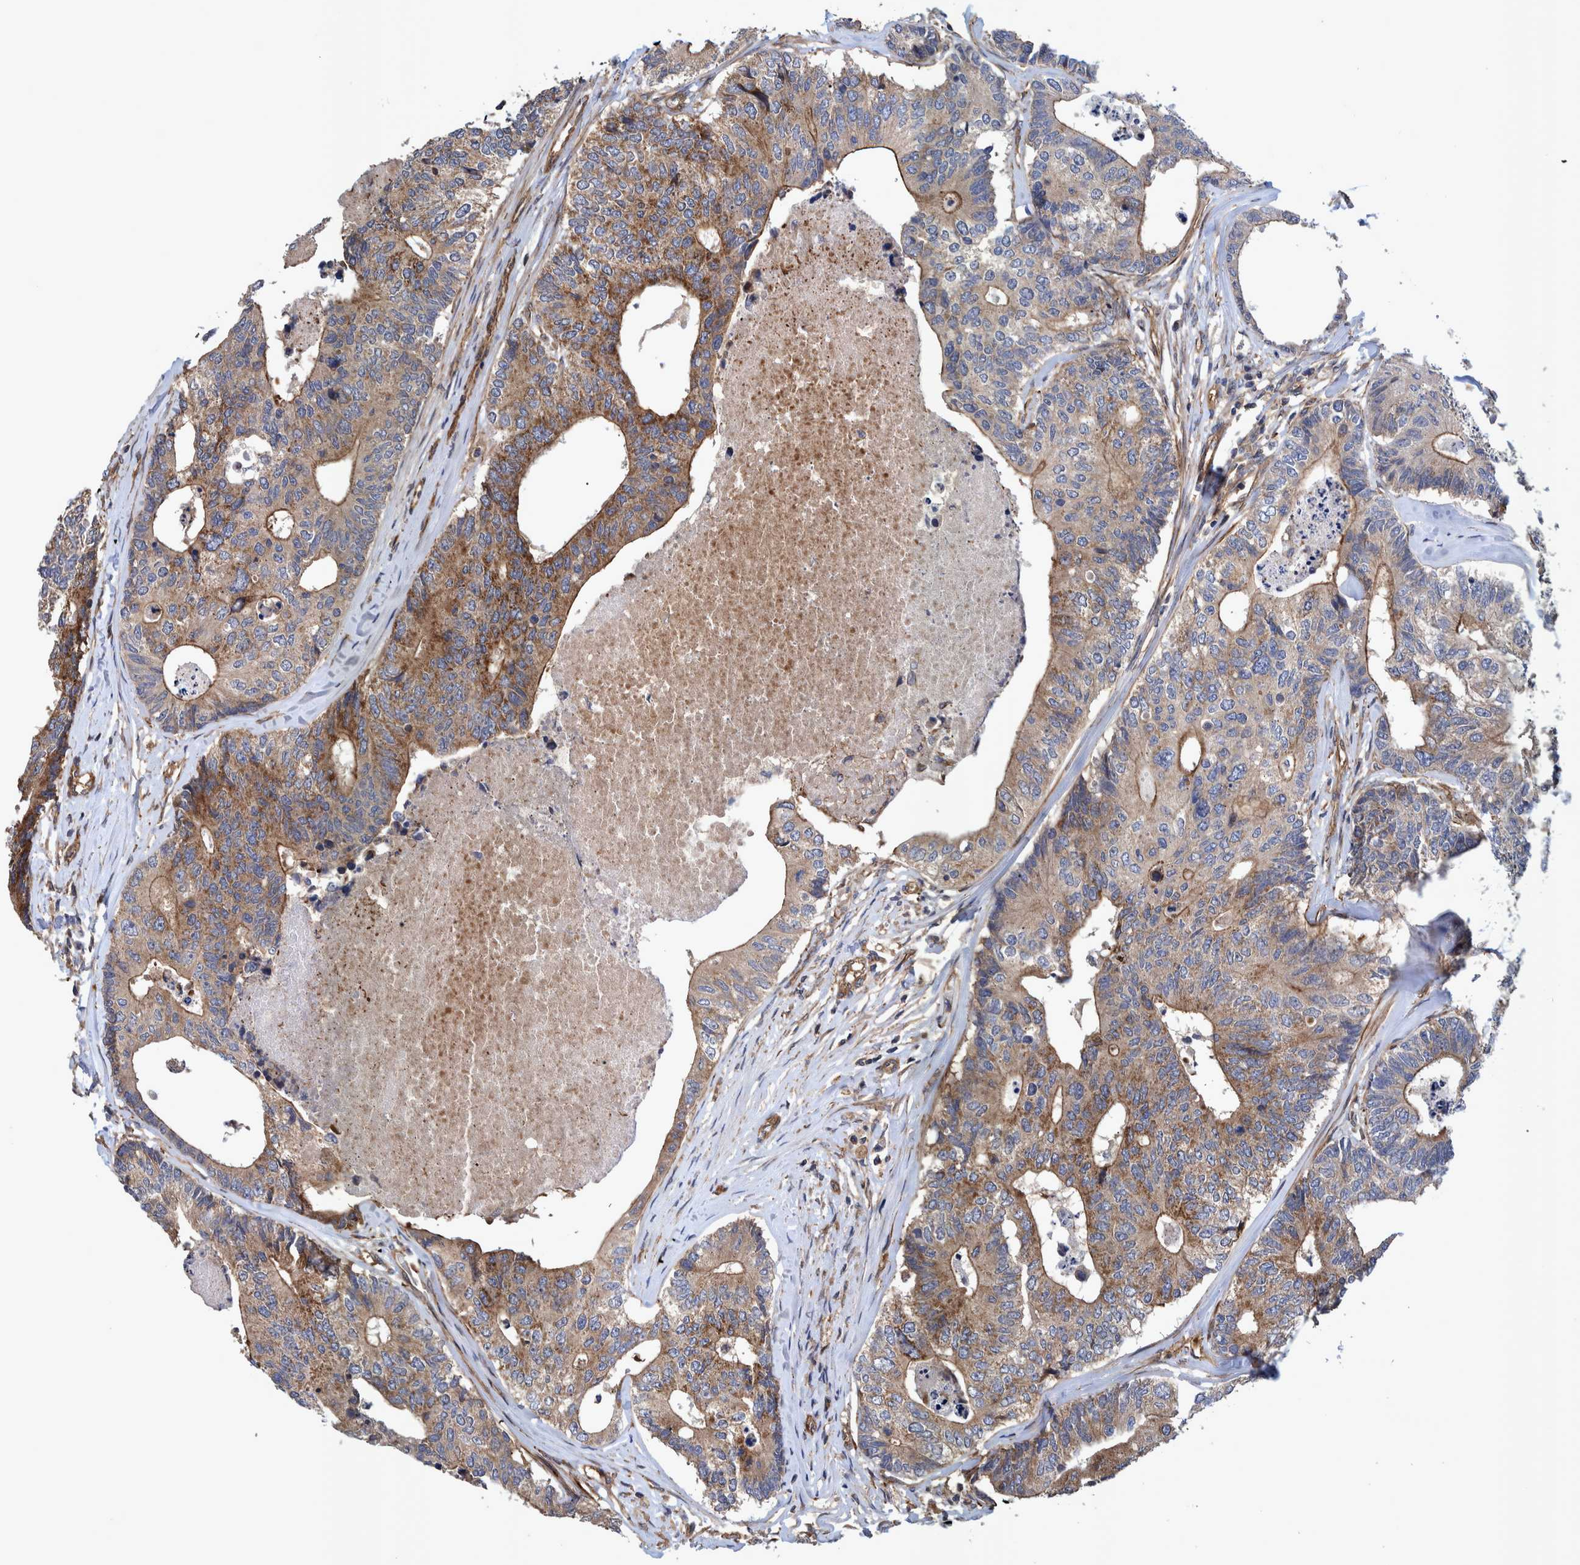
{"staining": {"intensity": "moderate", "quantity": ">75%", "location": "cytoplasmic/membranous"}, "tissue": "colorectal cancer", "cell_type": "Tumor cells", "image_type": "cancer", "snomed": [{"axis": "morphology", "description": "Adenocarcinoma, NOS"}, {"axis": "topography", "description": "Colon"}], "caption": "A medium amount of moderate cytoplasmic/membranous positivity is identified in approximately >75% of tumor cells in colorectal cancer (adenocarcinoma) tissue.", "gene": "GRPEL2", "patient": {"sex": "female", "age": 67}}